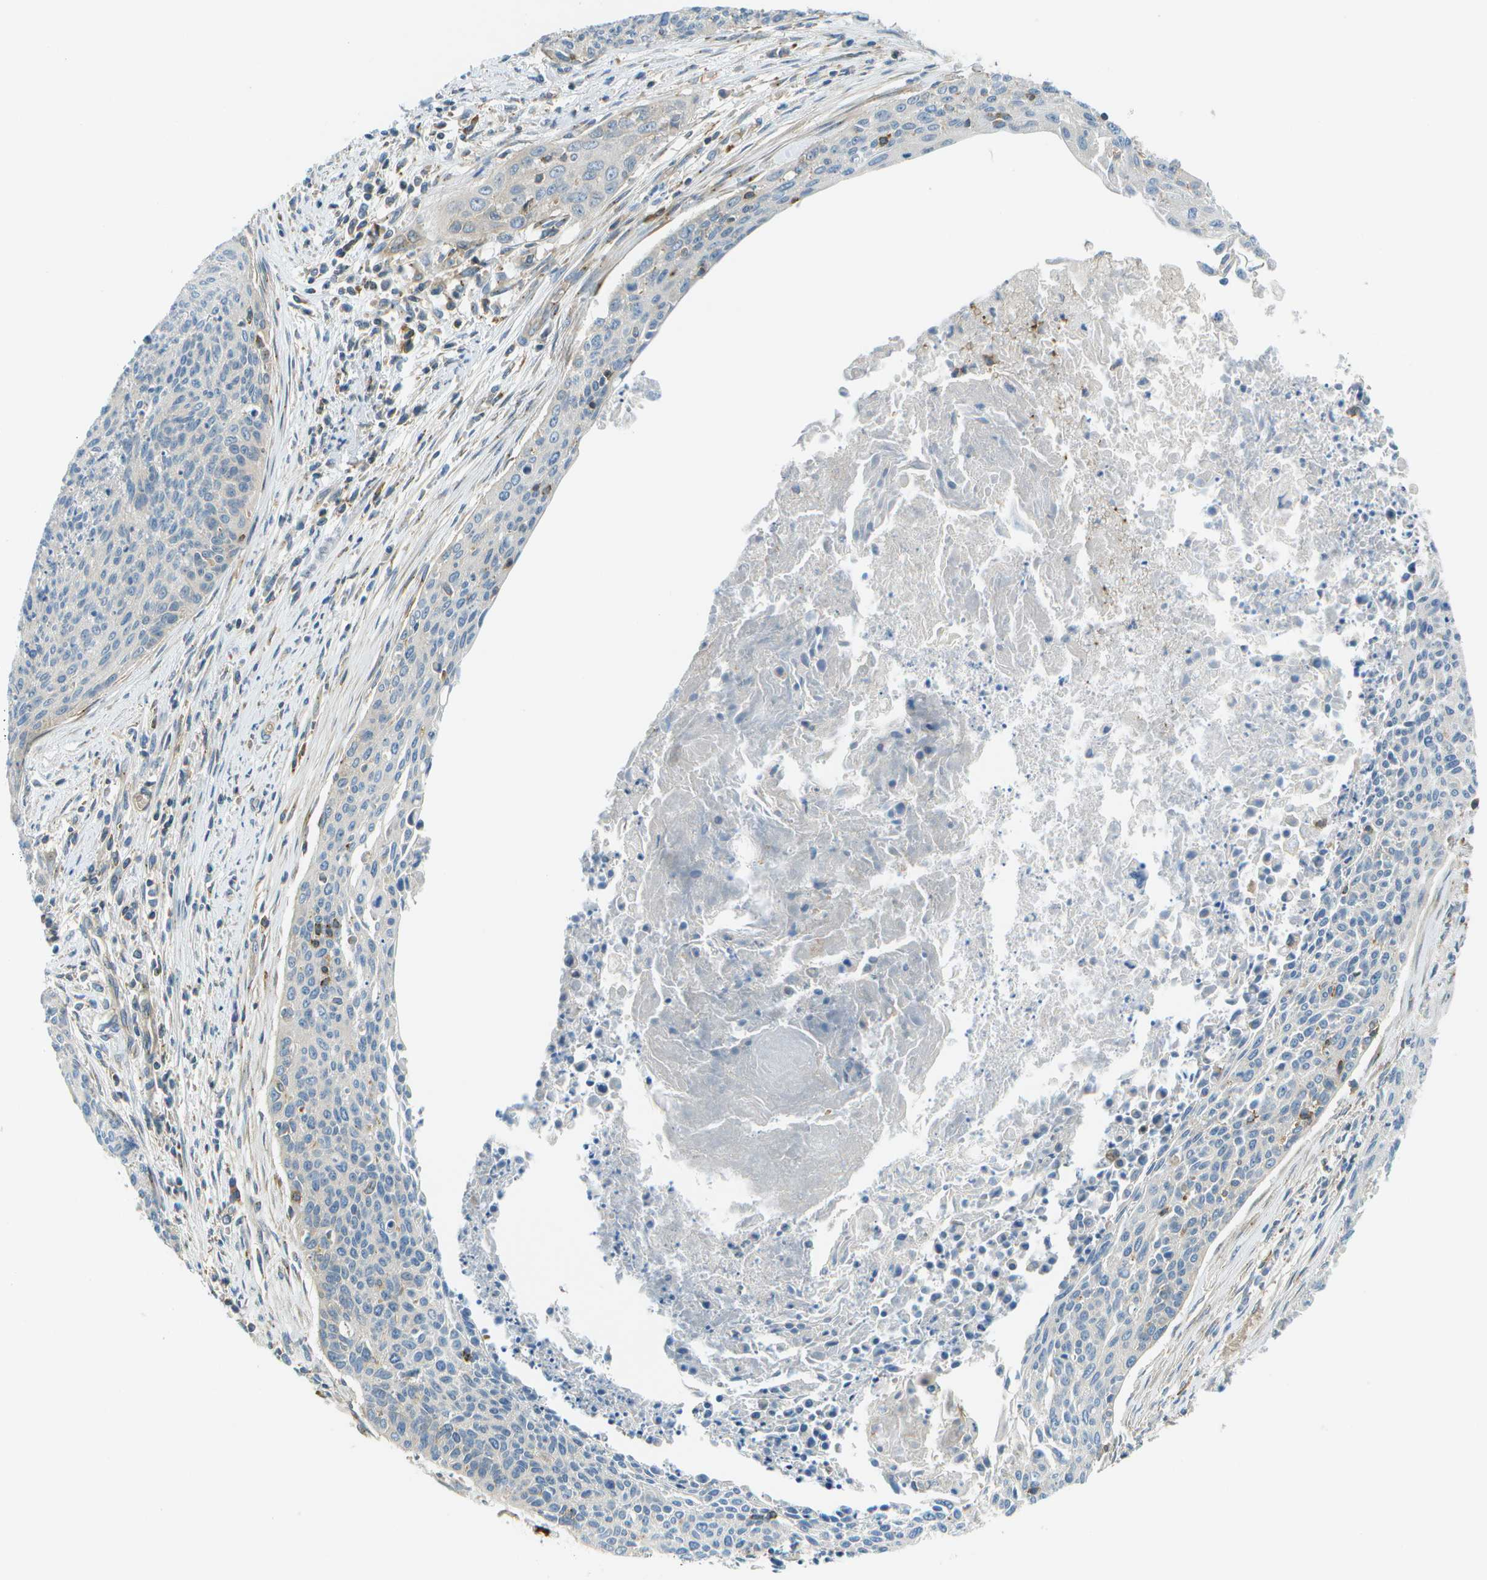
{"staining": {"intensity": "negative", "quantity": "none", "location": "none"}, "tissue": "cervical cancer", "cell_type": "Tumor cells", "image_type": "cancer", "snomed": [{"axis": "morphology", "description": "Squamous cell carcinoma, NOS"}, {"axis": "topography", "description": "Cervix"}], "caption": "Cervical cancer (squamous cell carcinoma) stained for a protein using immunohistochemistry shows no expression tumor cells.", "gene": "CTIF", "patient": {"sex": "female", "age": 55}}